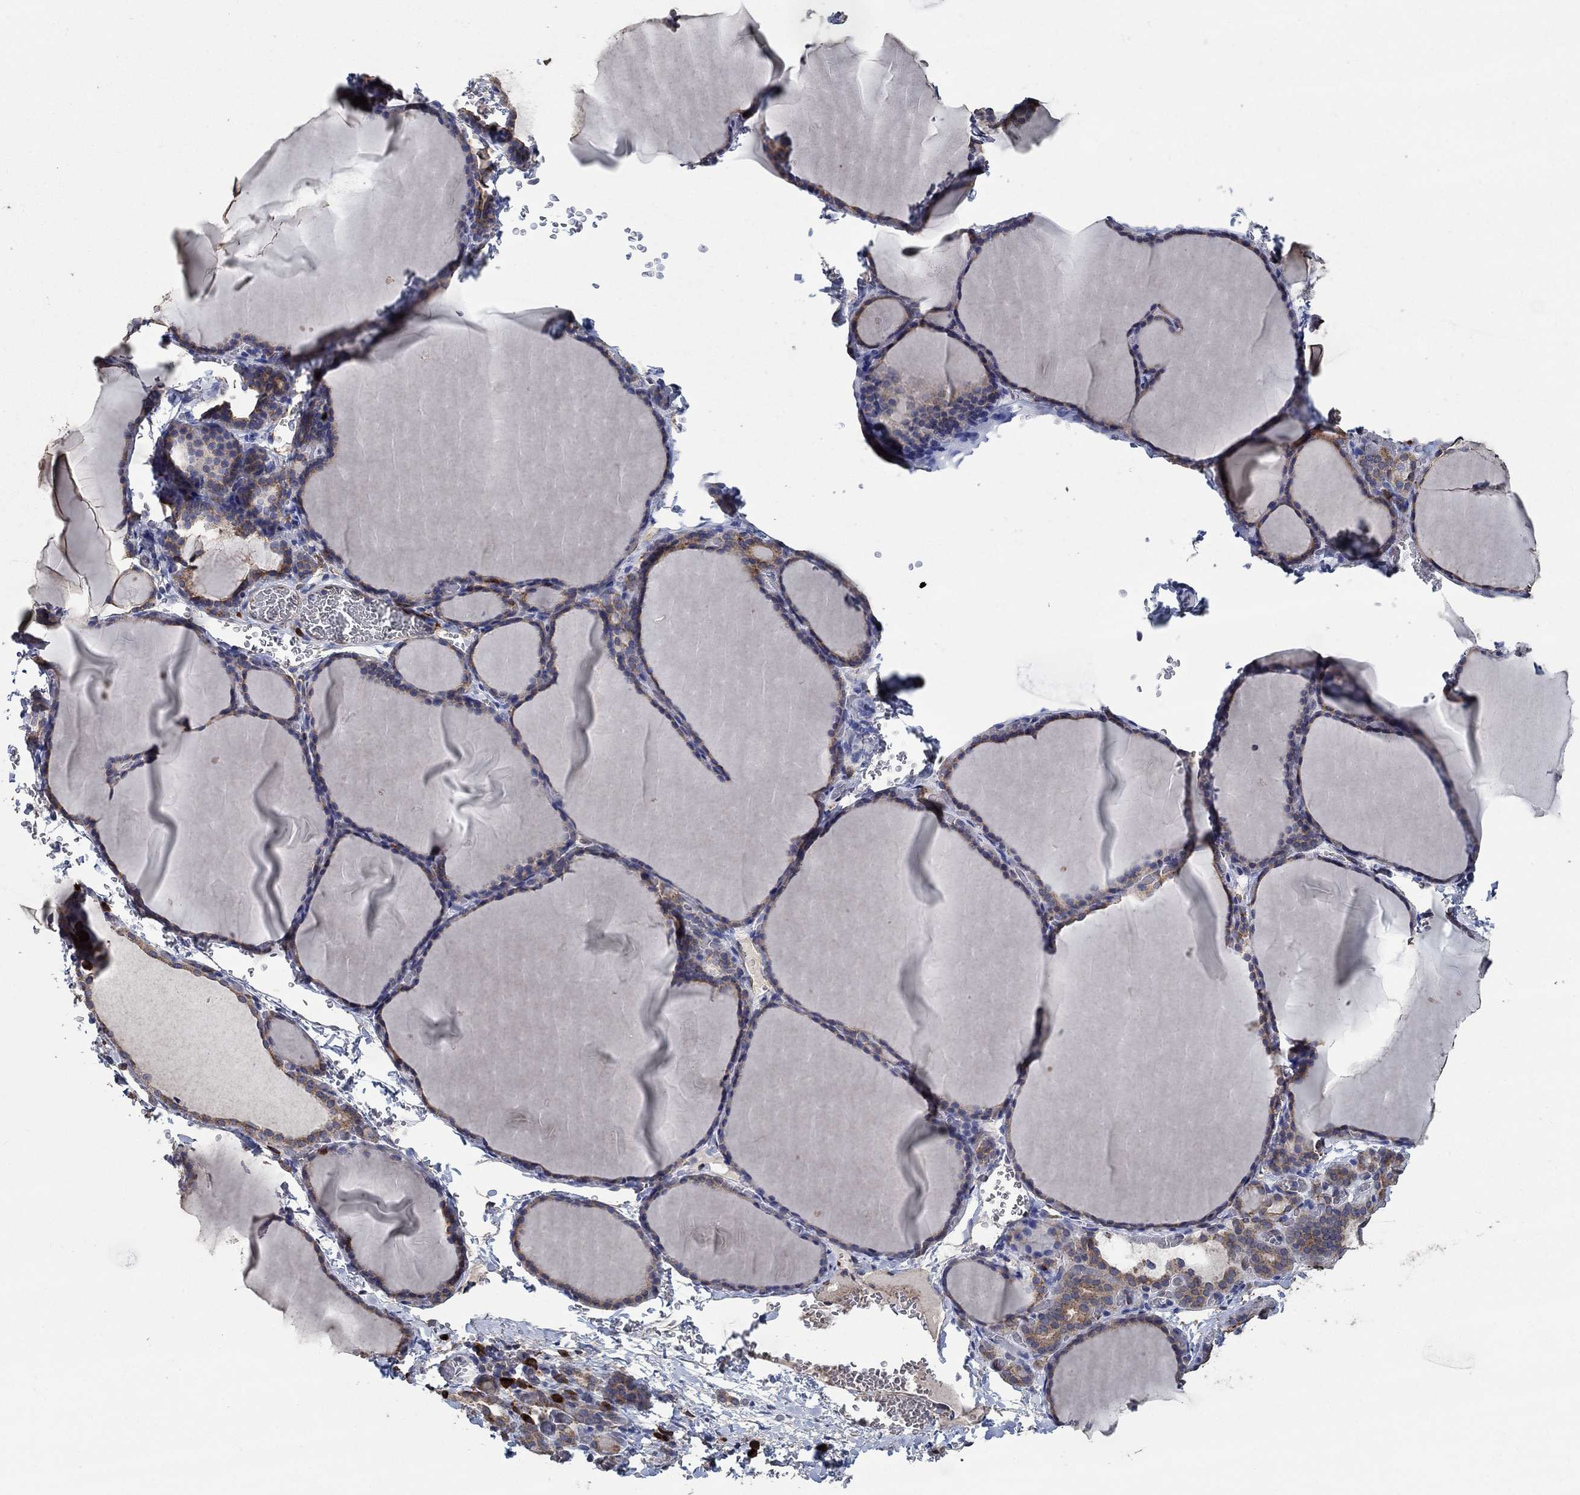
{"staining": {"intensity": "weak", "quantity": "25%-75%", "location": "cytoplasmic/membranous"}, "tissue": "thyroid gland", "cell_type": "Glandular cells", "image_type": "normal", "snomed": [{"axis": "morphology", "description": "Normal tissue, NOS"}, {"axis": "morphology", "description": "Hyperplasia, NOS"}, {"axis": "topography", "description": "Thyroid gland"}], "caption": "Glandular cells show low levels of weak cytoplasmic/membranous positivity in about 25%-75% of cells in benign thyroid gland.", "gene": "HID1", "patient": {"sex": "female", "age": 27}}